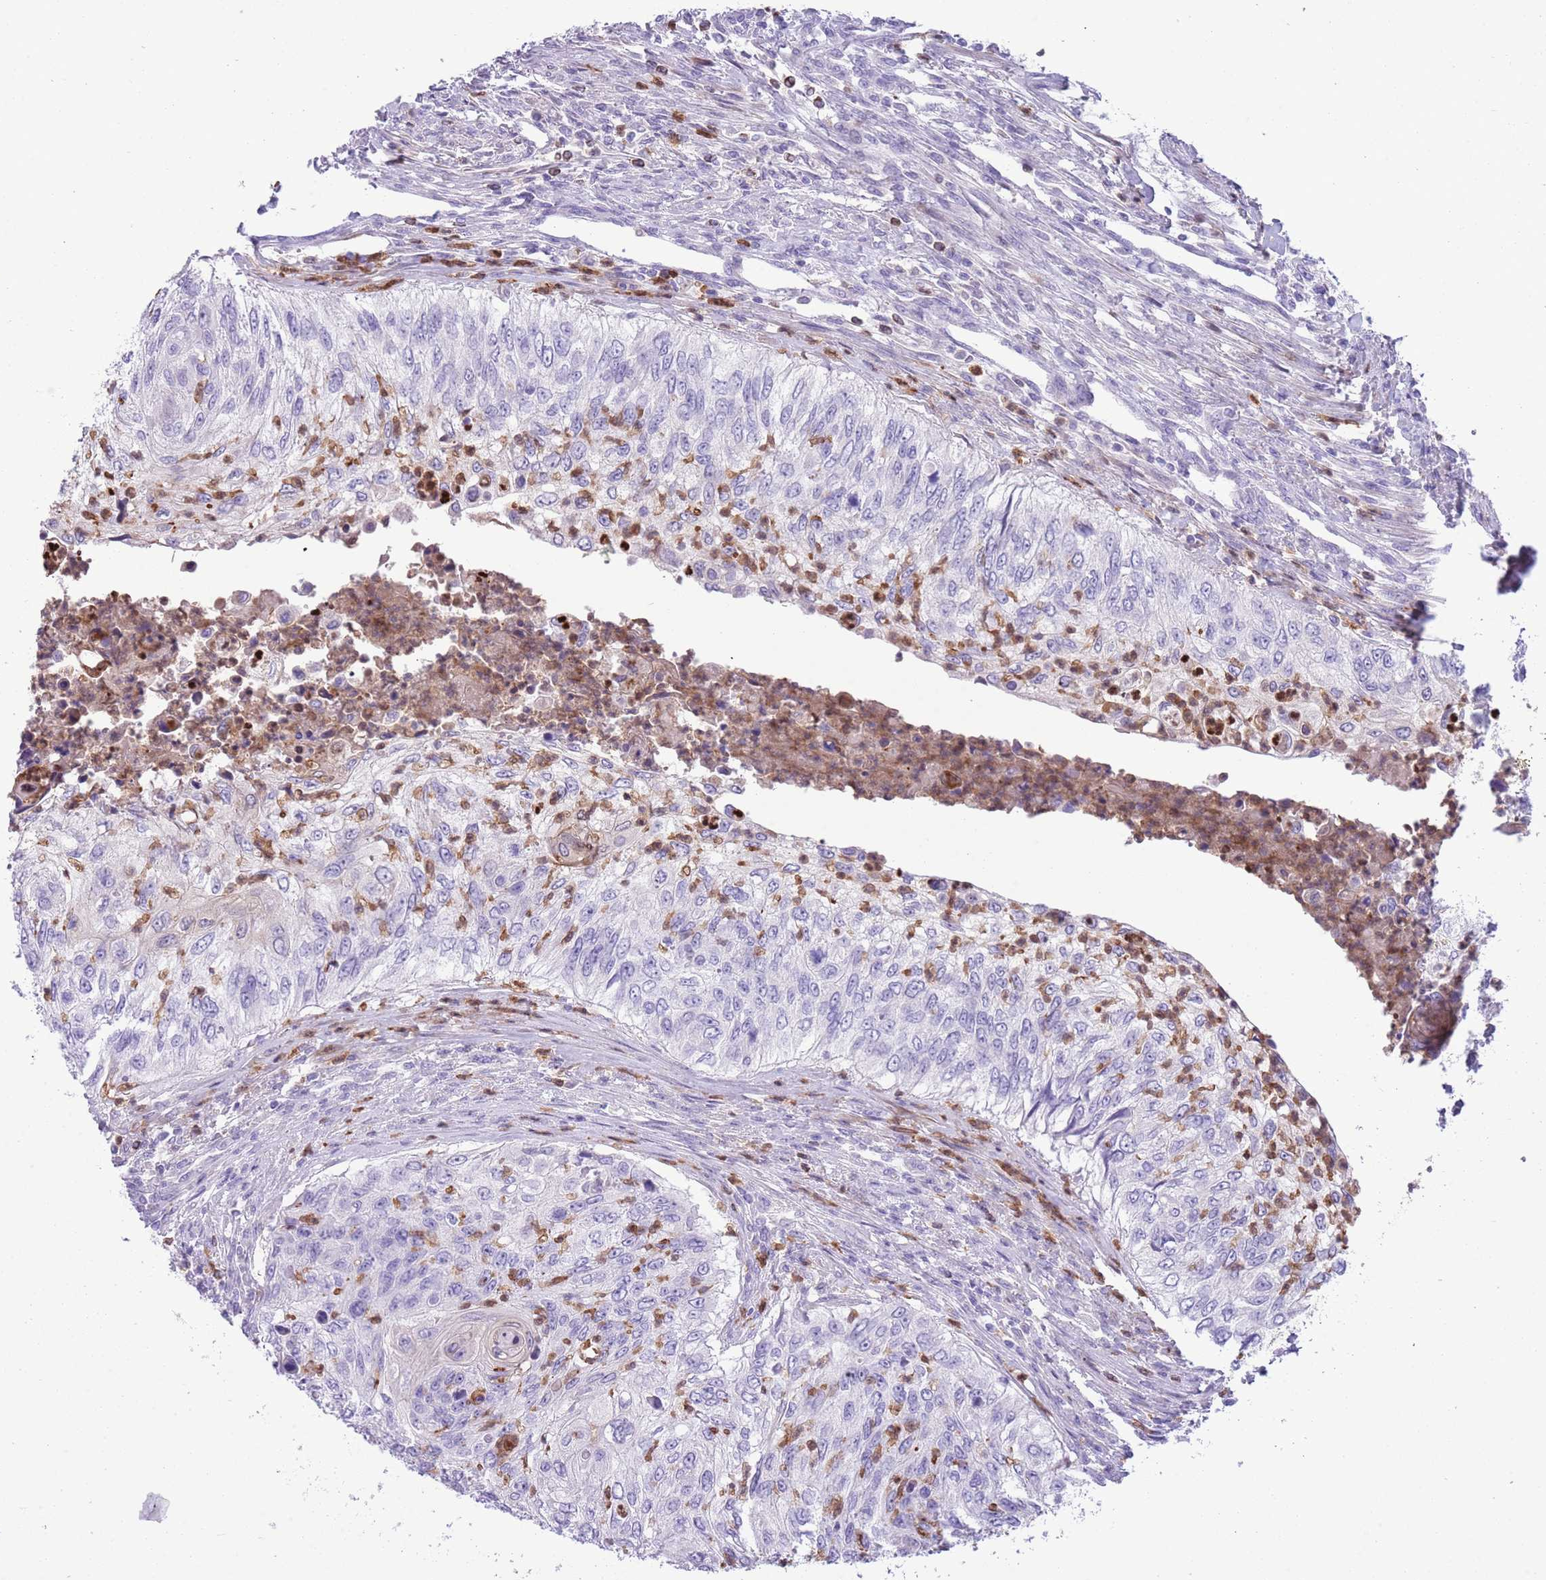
{"staining": {"intensity": "negative", "quantity": "none", "location": "none"}, "tissue": "urothelial cancer", "cell_type": "Tumor cells", "image_type": "cancer", "snomed": [{"axis": "morphology", "description": "Urothelial carcinoma, High grade"}, {"axis": "topography", "description": "Urinary bladder"}], "caption": "An image of human high-grade urothelial carcinoma is negative for staining in tumor cells.", "gene": "OR6M1", "patient": {"sex": "female", "age": 60}}